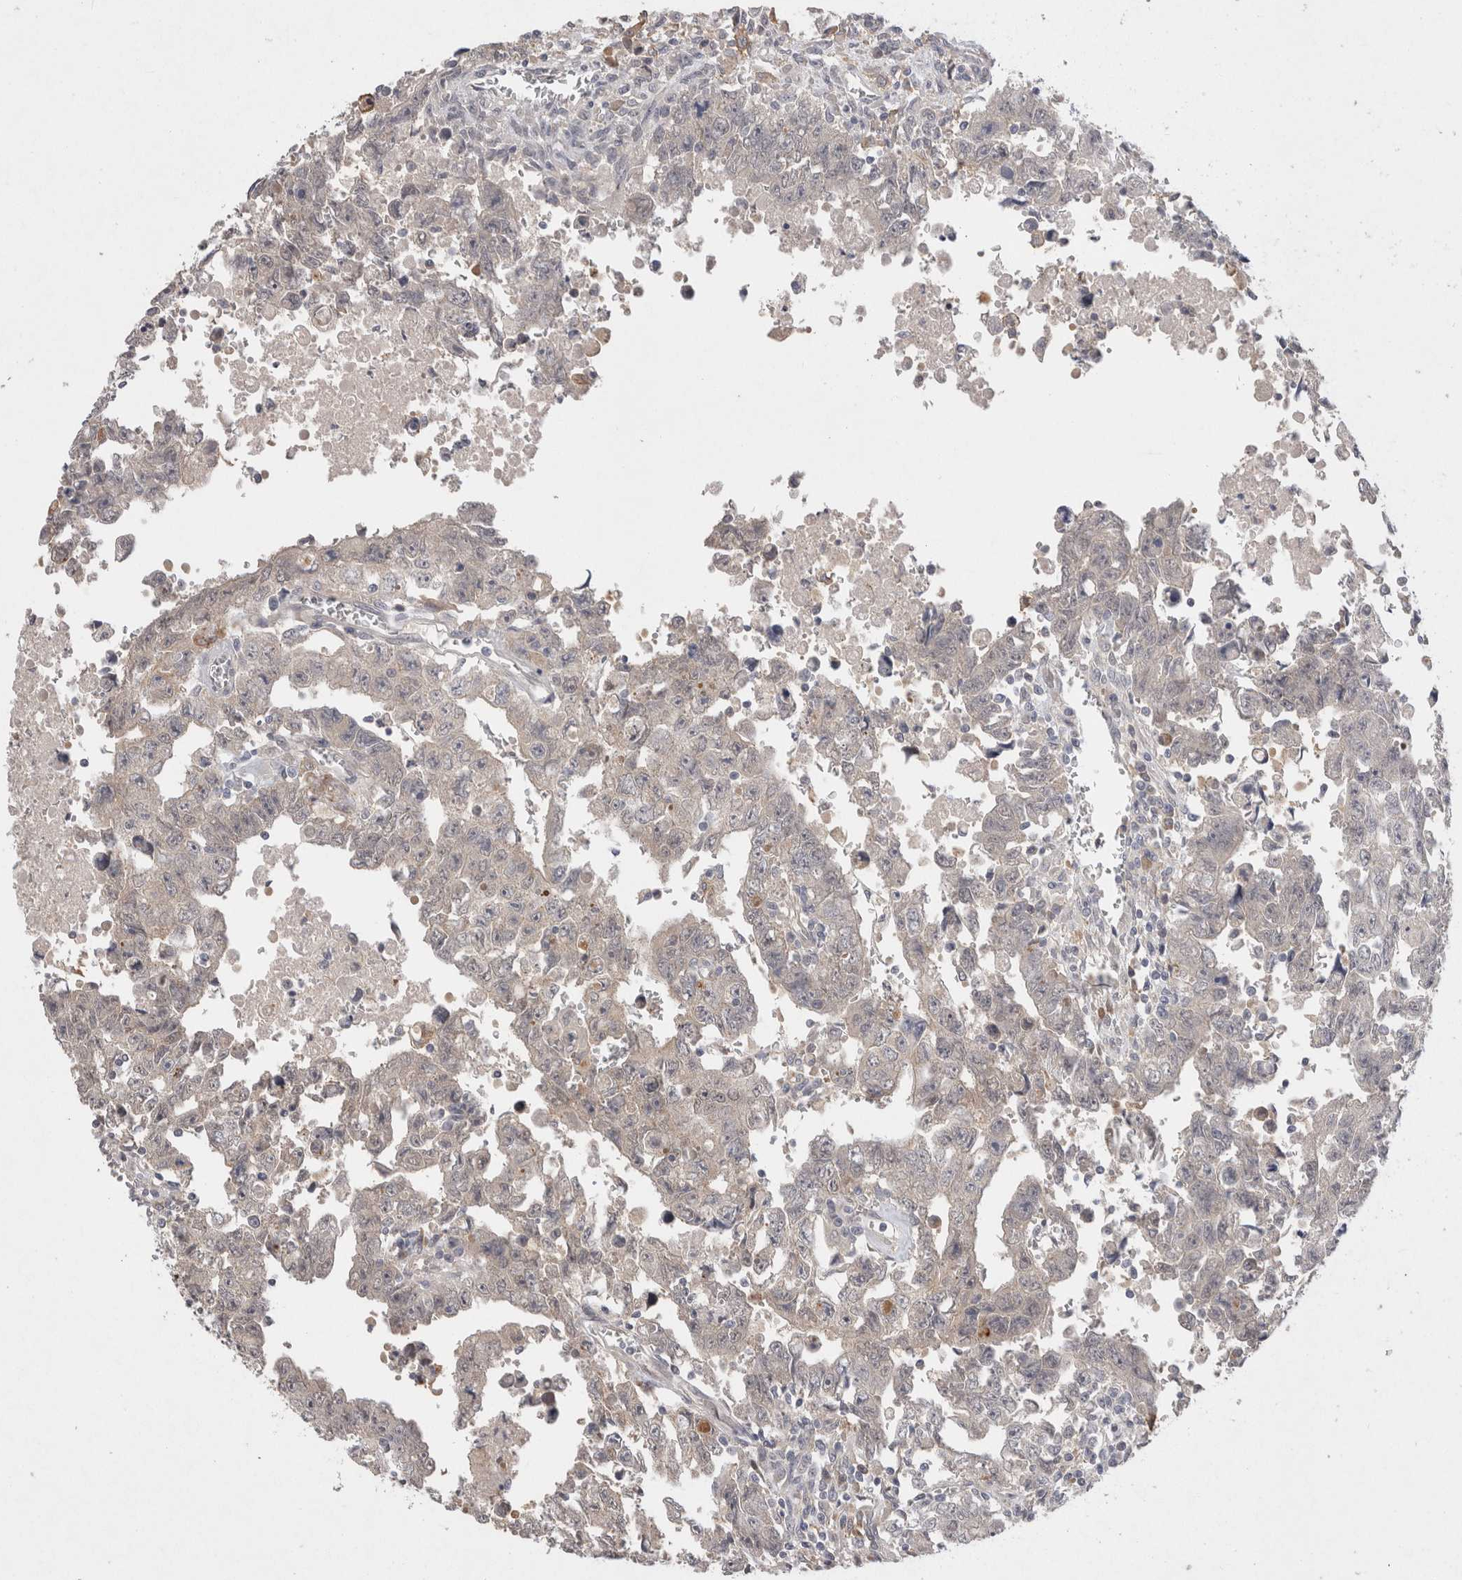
{"staining": {"intensity": "negative", "quantity": "none", "location": "none"}, "tissue": "testis cancer", "cell_type": "Tumor cells", "image_type": "cancer", "snomed": [{"axis": "morphology", "description": "Carcinoma, Embryonal, NOS"}, {"axis": "topography", "description": "Testis"}], "caption": "A high-resolution micrograph shows immunohistochemistry (IHC) staining of testis cancer, which shows no significant positivity in tumor cells.", "gene": "VSIG4", "patient": {"sex": "male", "age": 28}}